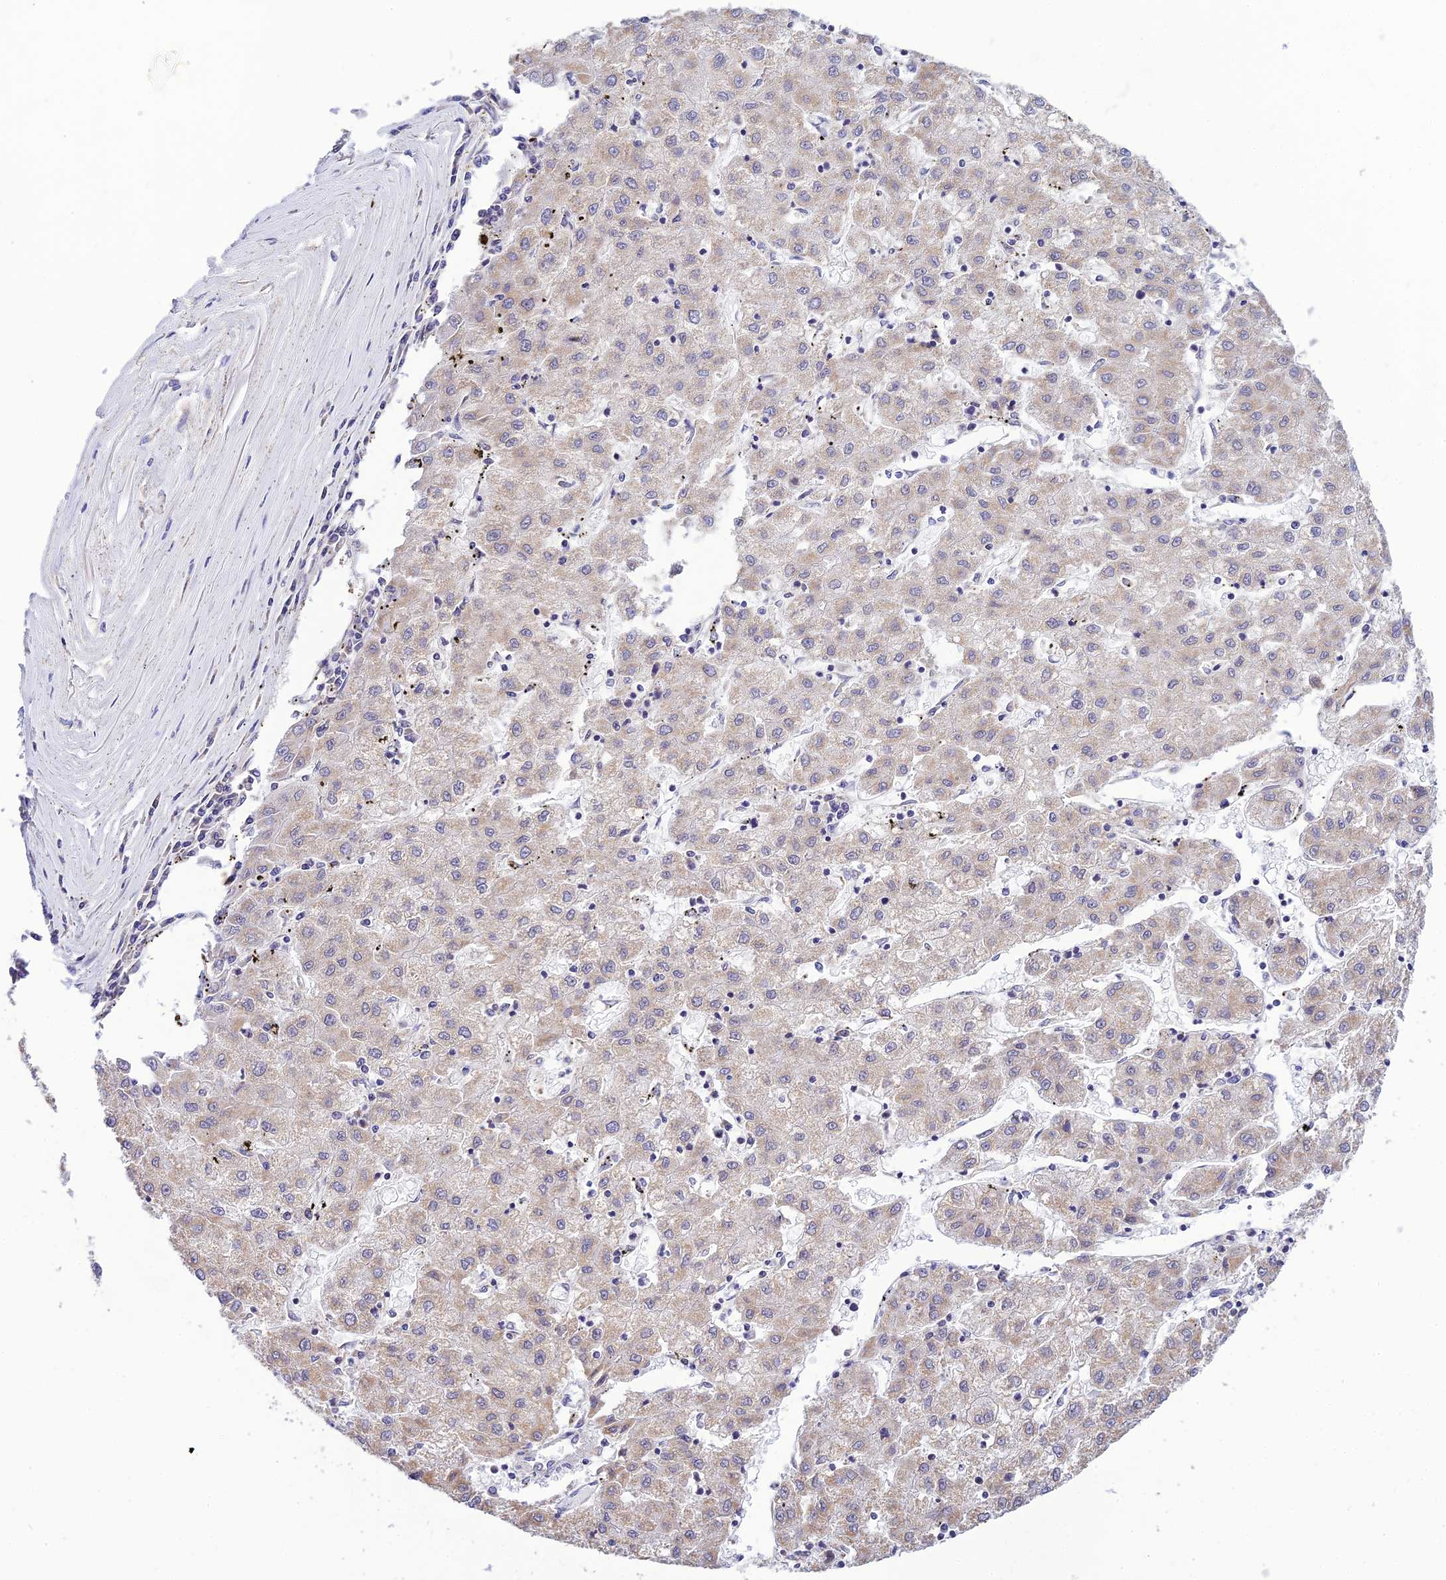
{"staining": {"intensity": "weak", "quantity": "<25%", "location": "cytoplasmic/membranous"}, "tissue": "liver cancer", "cell_type": "Tumor cells", "image_type": "cancer", "snomed": [{"axis": "morphology", "description": "Carcinoma, Hepatocellular, NOS"}, {"axis": "topography", "description": "Liver"}], "caption": "An IHC image of liver cancer is shown. There is no staining in tumor cells of liver cancer.", "gene": "C2orf49", "patient": {"sex": "male", "age": 72}}